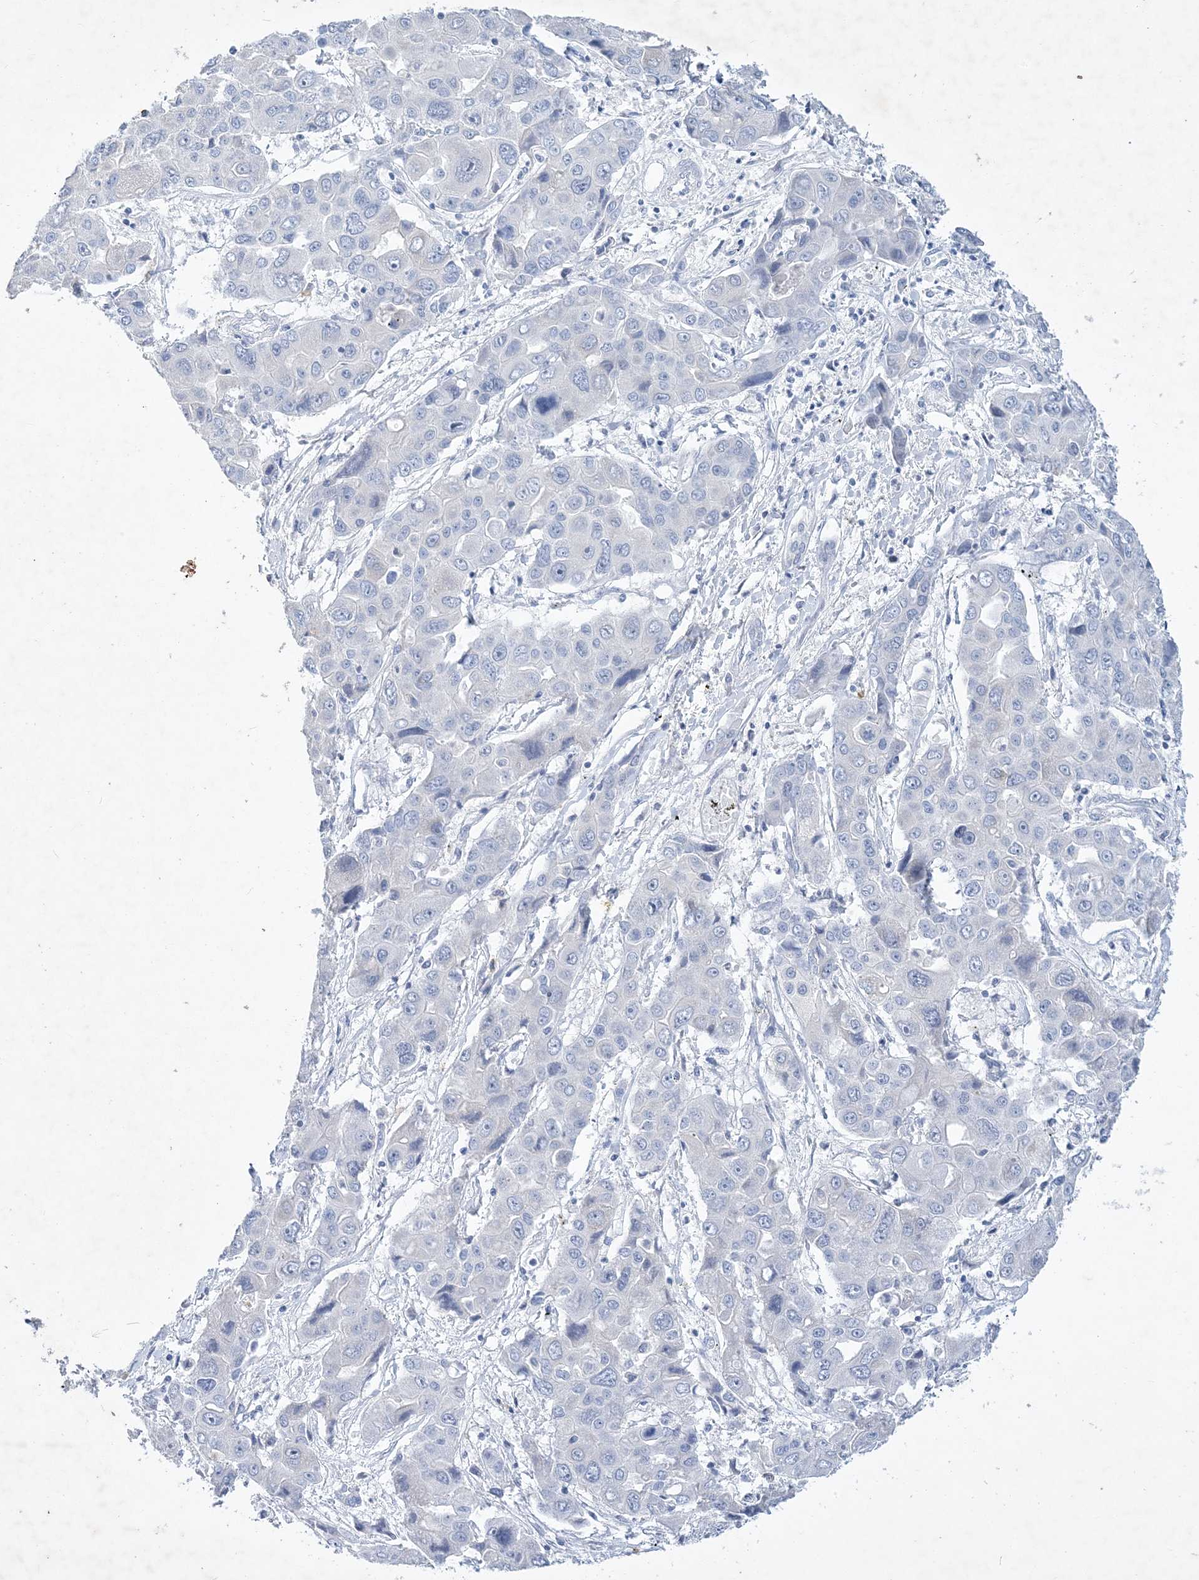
{"staining": {"intensity": "negative", "quantity": "none", "location": "none"}, "tissue": "liver cancer", "cell_type": "Tumor cells", "image_type": "cancer", "snomed": [{"axis": "morphology", "description": "Cholangiocarcinoma"}, {"axis": "topography", "description": "Liver"}], "caption": "DAB (3,3'-diaminobenzidine) immunohistochemical staining of human cholangiocarcinoma (liver) exhibits no significant staining in tumor cells.", "gene": "COPS8", "patient": {"sex": "male", "age": 67}}